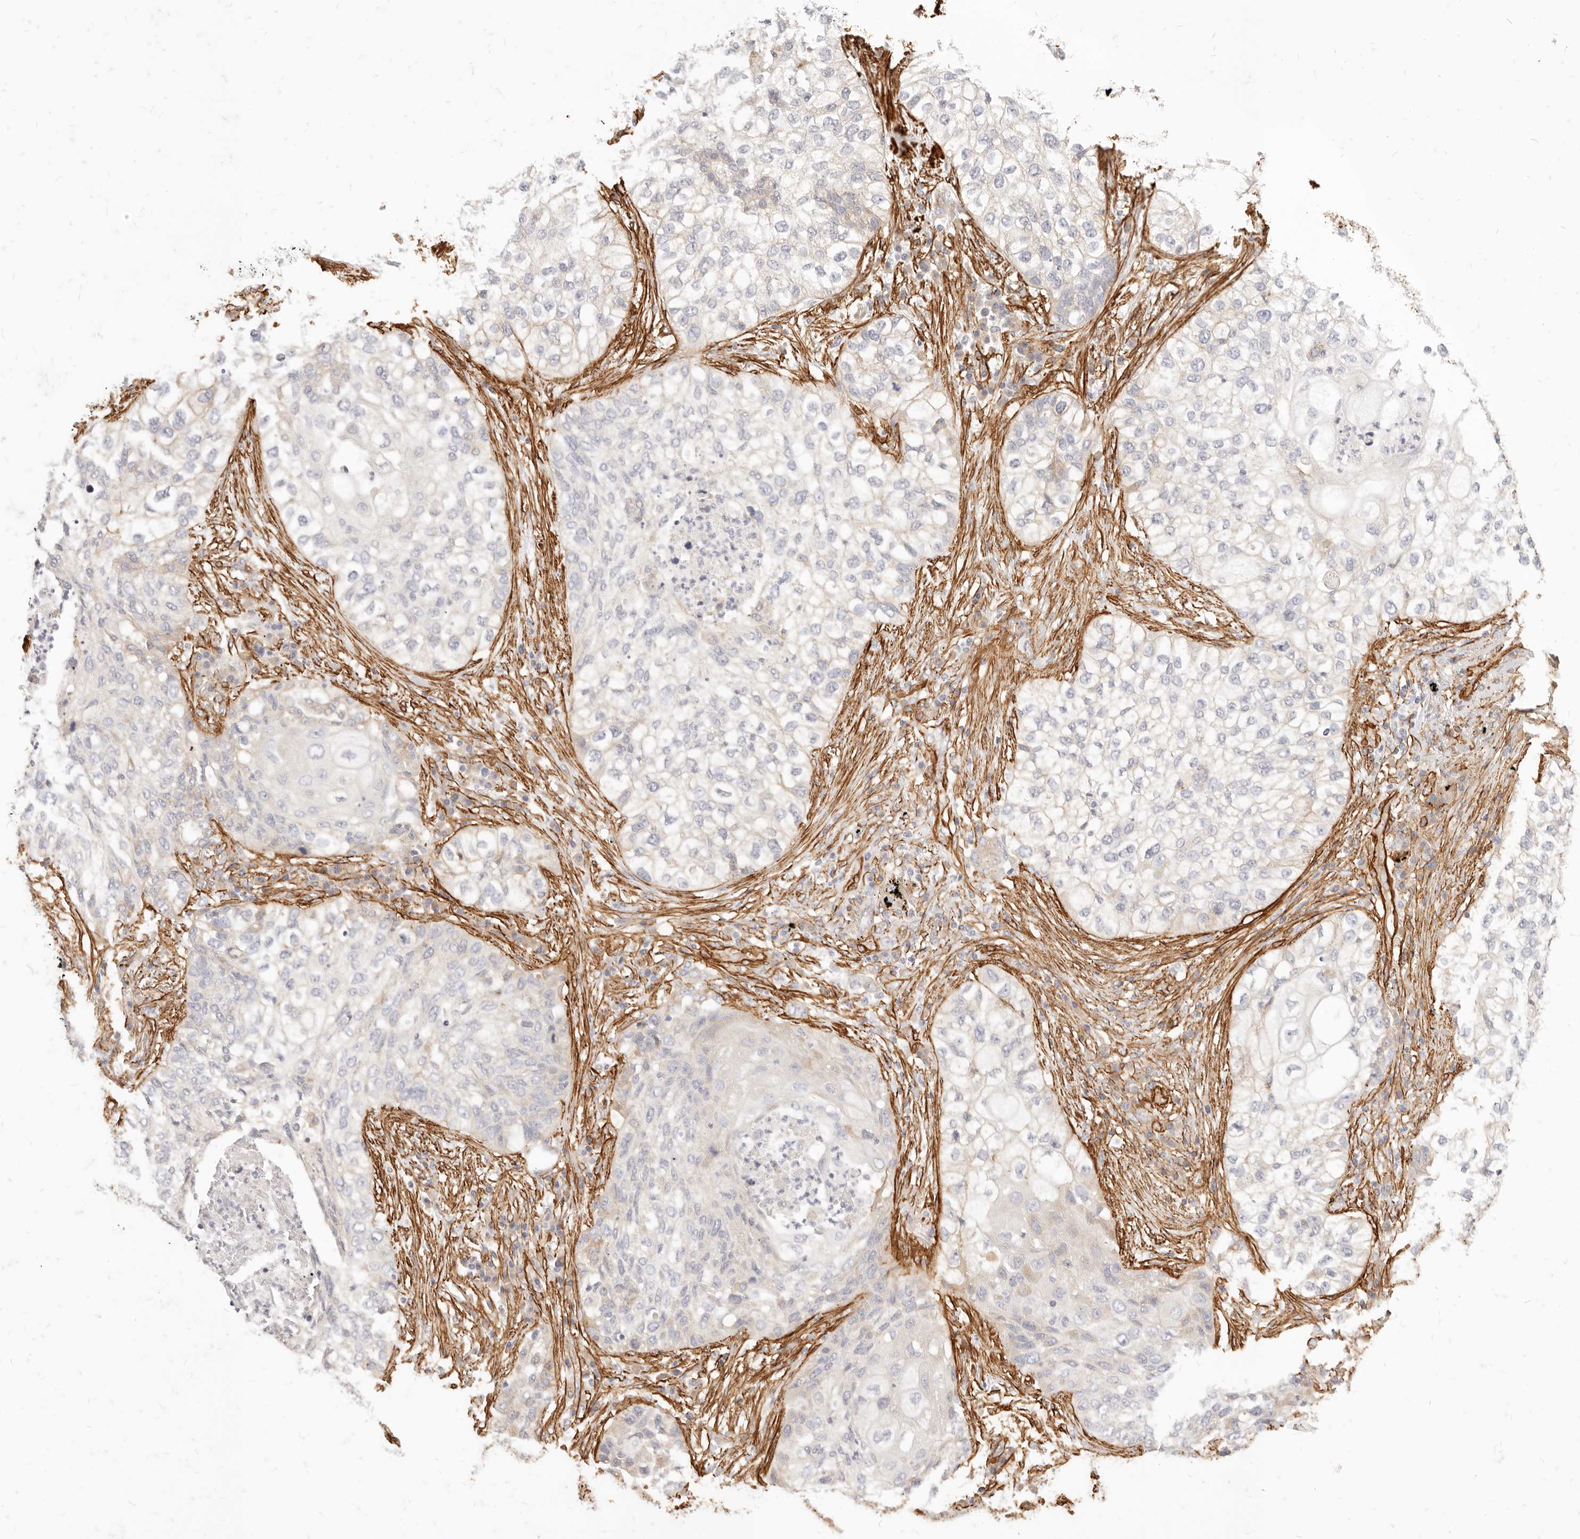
{"staining": {"intensity": "negative", "quantity": "none", "location": "none"}, "tissue": "lung cancer", "cell_type": "Tumor cells", "image_type": "cancer", "snomed": [{"axis": "morphology", "description": "Squamous cell carcinoma, NOS"}, {"axis": "topography", "description": "Lung"}], "caption": "DAB immunohistochemical staining of squamous cell carcinoma (lung) reveals no significant staining in tumor cells.", "gene": "TMTC2", "patient": {"sex": "female", "age": 63}}